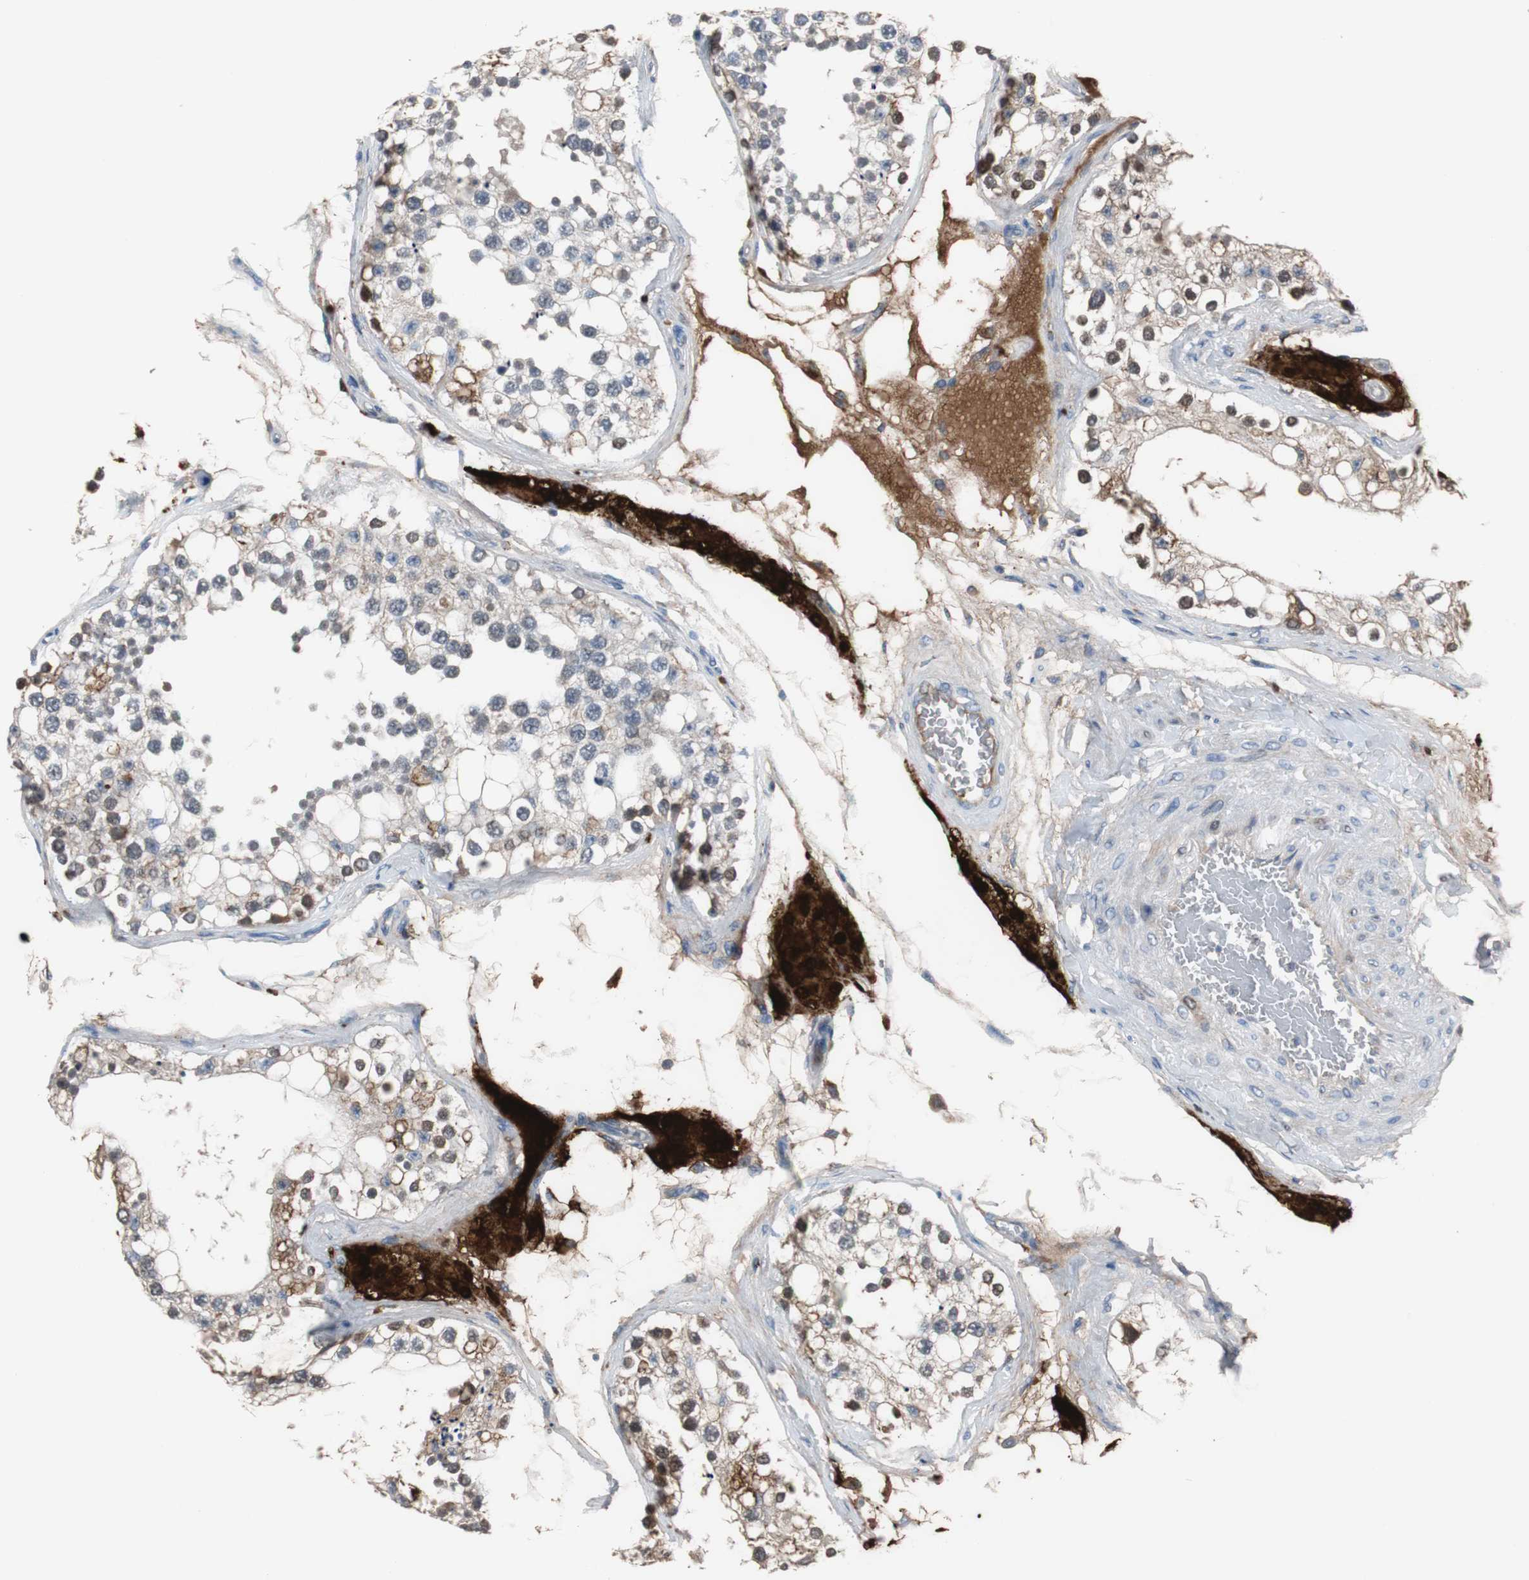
{"staining": {"intensity": "moderate", "quantity": "25%-75%", "location": "cytoplasmic/membranous,nuclear"}, "tissue": "testis", "cell_type": "Cells in seminiferous ducts", "image_type": "normal", "snomed": [{"axis": "morphology", "description": "Normal tissue, NOS"}, {"axis": "topography", "description": "Testis"}], "caption": "Human testis stained with a brown dye shows moderate cytoplasmic/membranous,nuclear positive positivity in about 25%-75% of cells in seminiferous ducts.", "gene": "CALB2", "patient": {"sex": "male", "age": 68}}